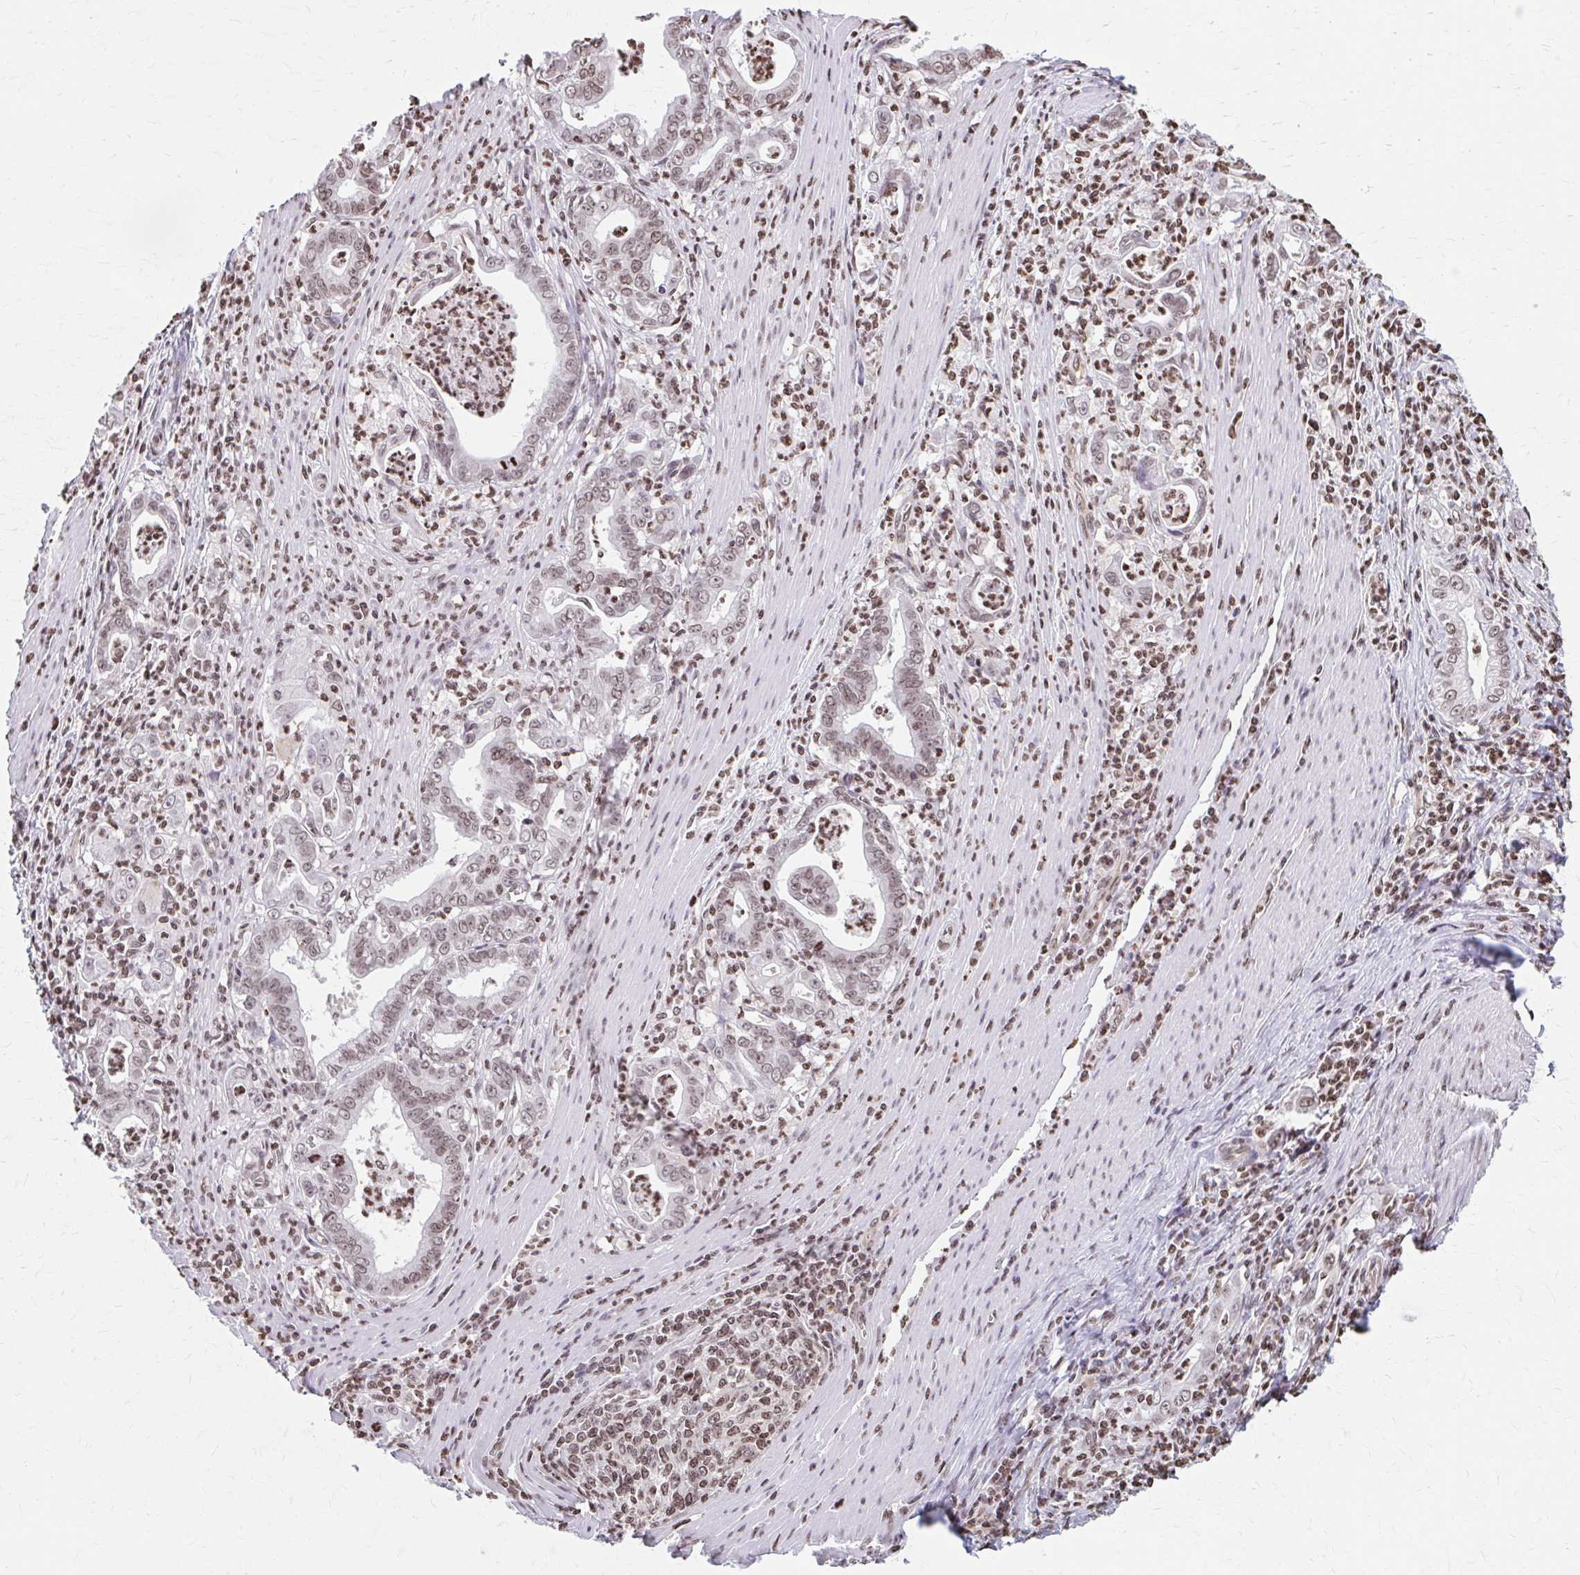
{"staining": {"intensity": "moderate", "quantity": ">75%", "location": "nuclear"}, "tissue": "stomach cancer", "cell_type": "Tumor cells", "image_type": "cancer", "snomed": [{"axis": "morphology", "description": "Adenocarcinoma, NOS"}, {"axis": "topography", "description": "Stomach, upper"}], "caption": "Moderate nuclear protein expression is identified in approximately >75% of tumor cells in stomach cancer (adenocarcinoma).", "gene": "ORC3", "patient": {"sex": "female", "age": 79}}